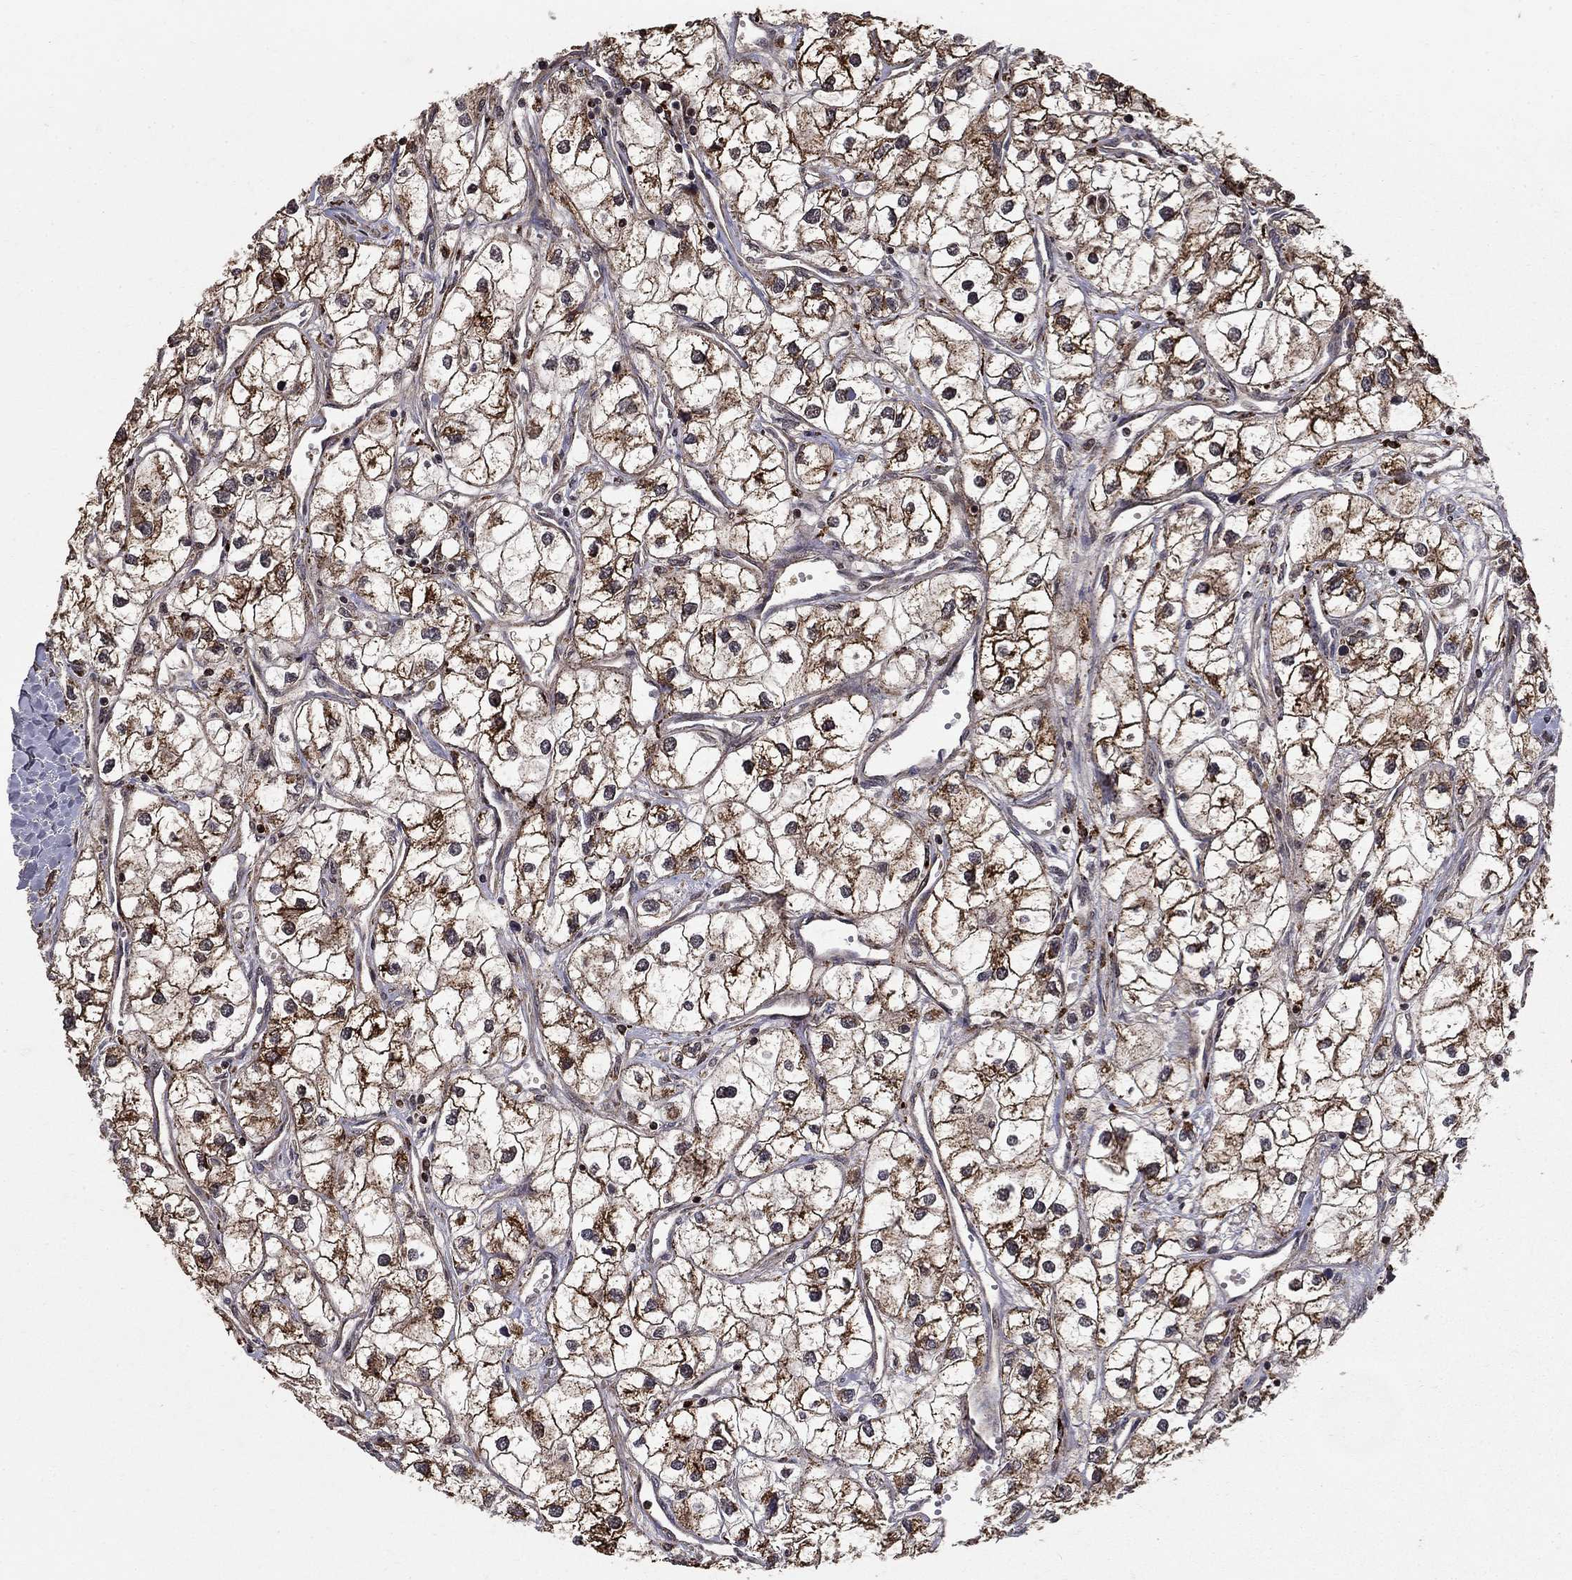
{"staining": {"intensity": "strong", "quantity": ">75%", "location": "cytoplasmic/membranous"}, "tissue": "renal cancer", "cell_type": "Tumor cells", "image_type": "cancer", "snomed": [{"axis": "morphology", "description": "Adenocarcinoma, NOS"}, {"axis": "topography", "description": "Kidney"}], "caption": "Immunohistochemistry of adenocarcinoma (renal) demonstrates high levels of strong cytoplasmic/membranous positivity in about >75% of tumor cells.", "gene": "ACOT13", "patient": {"sex": "male", "age": 59}}